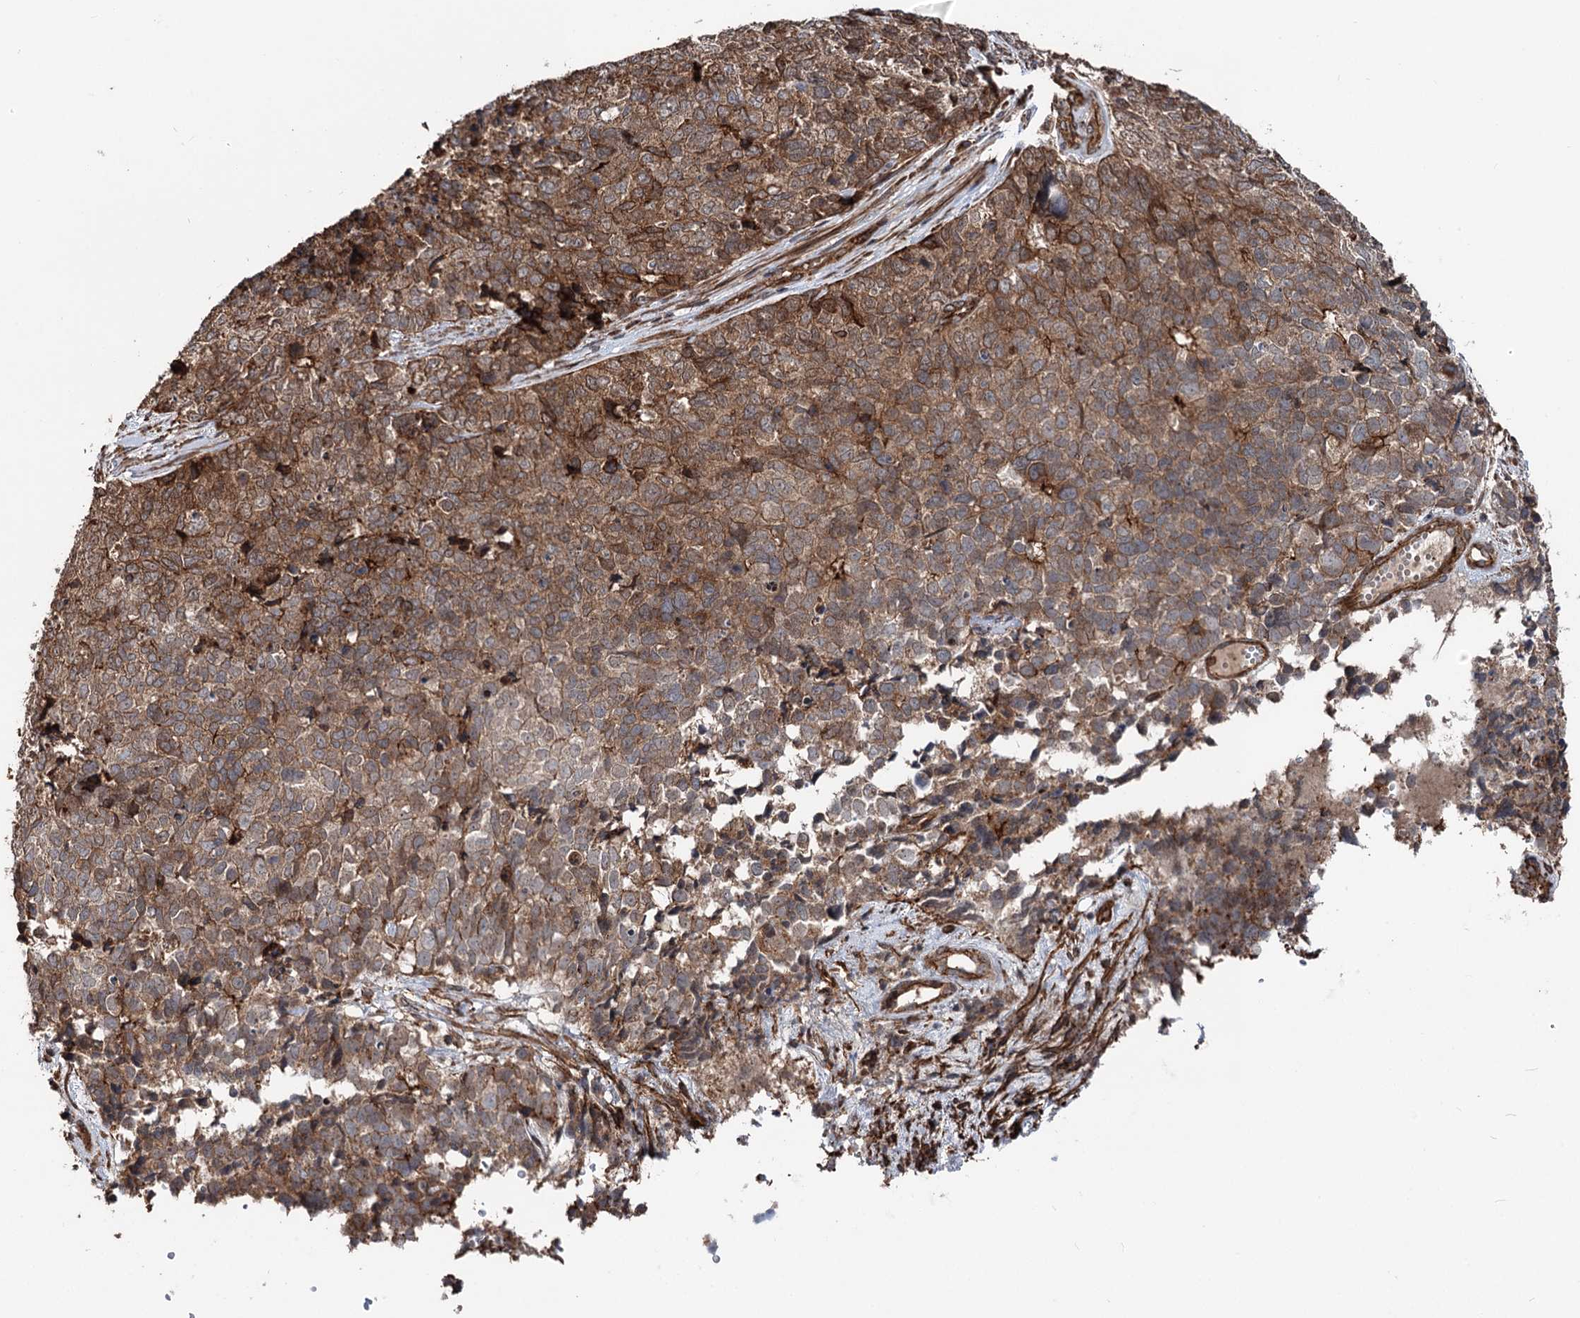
{"staining": {"intensity": "moderate", "quantity": ">75%", "location": "cytoplasmic/membranous"}, "tissue": "cervical cancer", "cell_type": "Tumor cells", "image_type": "cancer", "snomed": [{"axis": "morphology", "description": "Squamous cell carcinoma, NOS"}, {"axis": "topography", "description": "Cervix"}], "caption": "Immunohistochemical staining of squamous cell carcinoma (cervical) demonstrates medium levels of moderate cytoplasmic/membranous staining in about >75% of tumor cells. (DAB (3,3'-diaminobenzidine) IHC, brown staining for protein, blue staining for nuclei).", "gene": "ITFG2", "patient": {"sex": "female", "age": 63}}